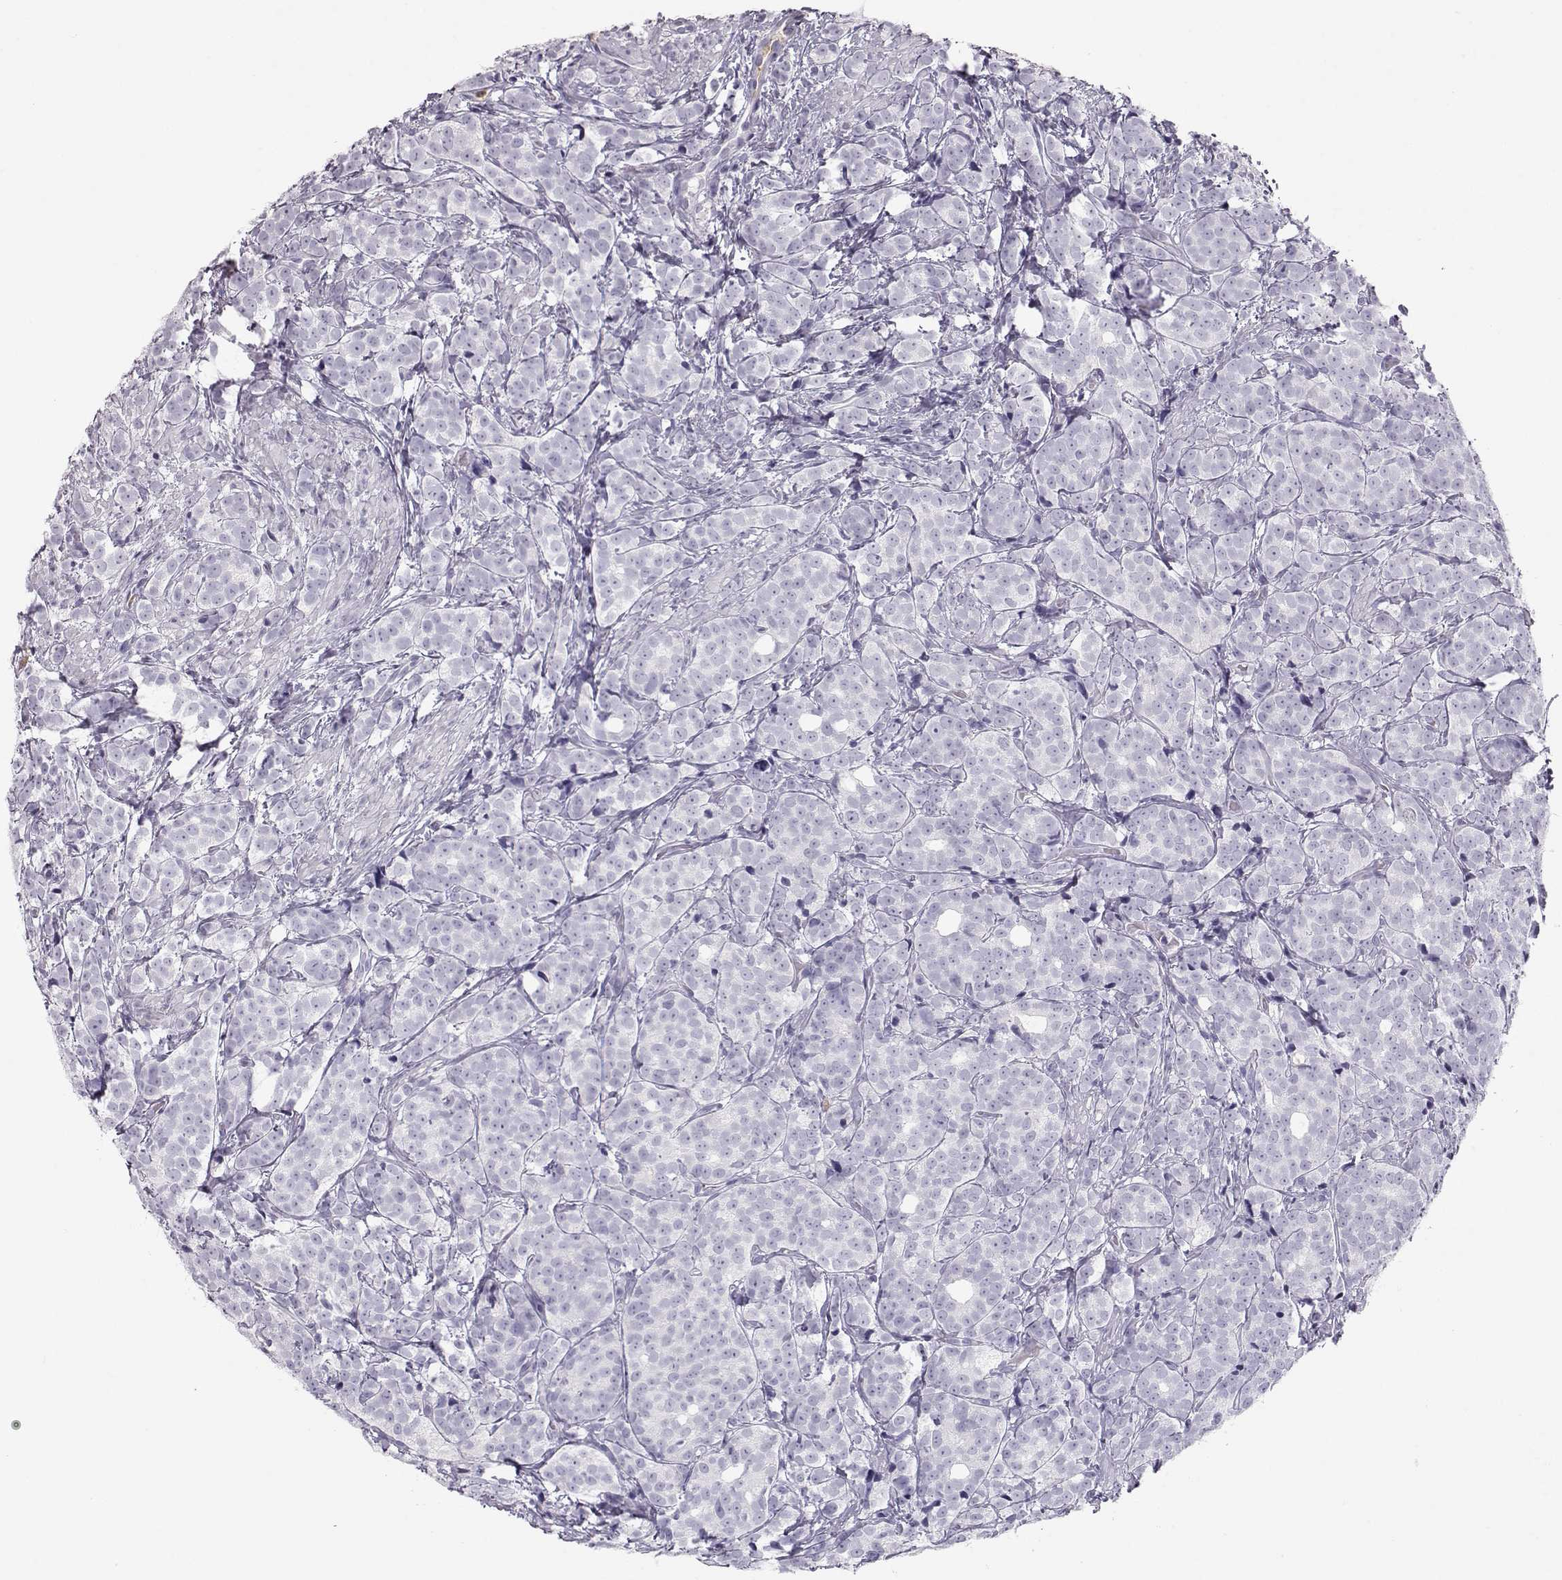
{"staining": {"intensity": "negative", "quantity": "none", "location": "none"}, "tissue": "prostate cancer", "cell_type": "Tumor cells", "image_type": "cancer", "snomed": [{"axis": "morphology", "description": "Adenocarcinoma, High grade"}, {"axis": "topography", "description": "Prostate"}], "caption": "There is no significant positivity in tumor cells of high-grade adenocarcinoma (prostate). Brightfield microscopy of immunohistochemistry stained with DAB (3,3'-diaminobenzidine) (brown) and hematoxylin (blue), captured at high magnification.", "gene": "MIP", "patient": {"sex": "male", "age": 53}}